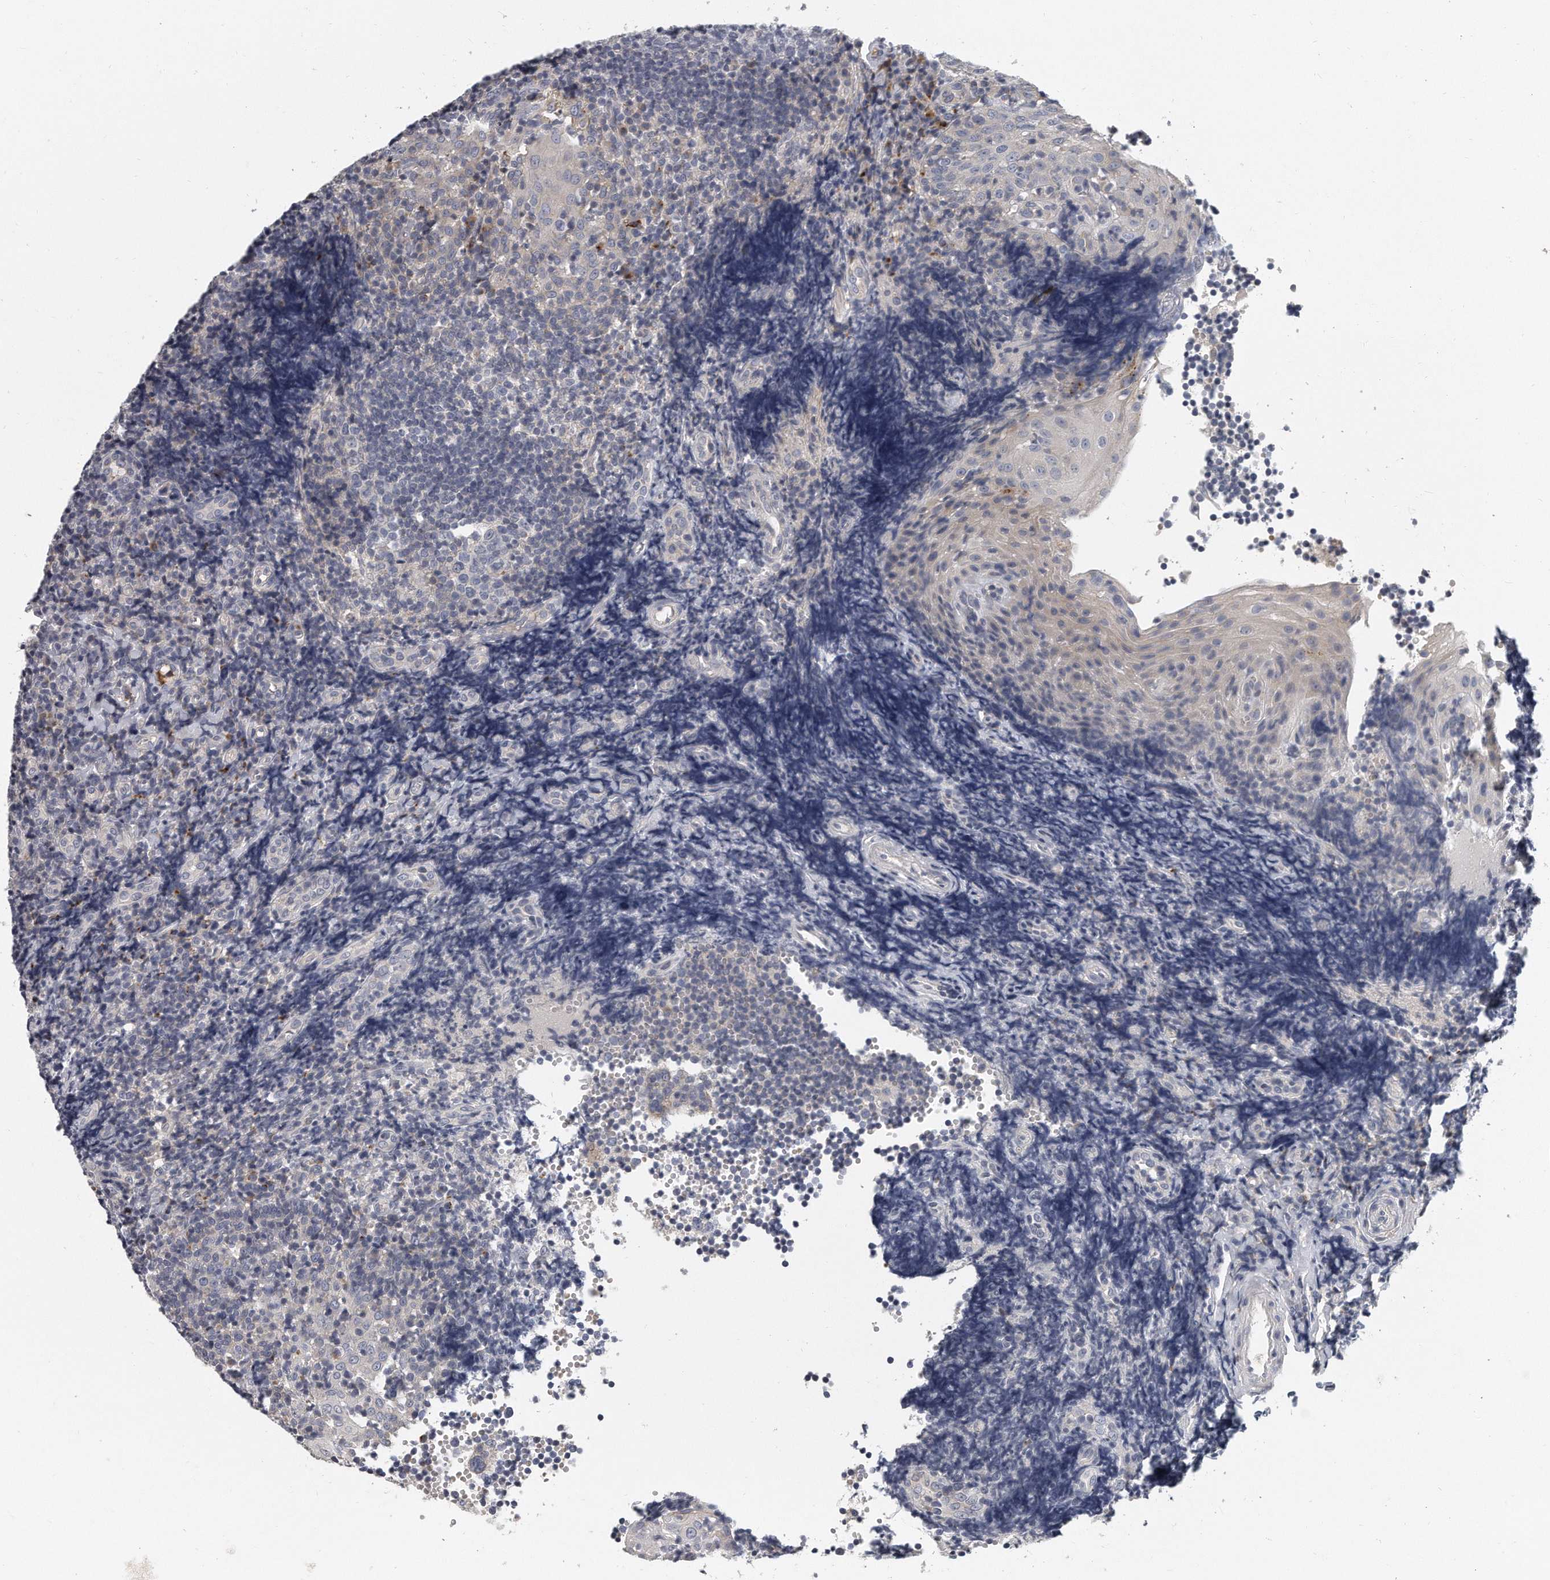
{"staining": {"intensity": "negative", "quantity": "none", "location": "none"}, "tissue": "tonsil", "cell_type": "Germinal center cells", "image_type": "normal", "snomed": [{"axis": "morphology", "description": "Normal tissue, NOS"}, {"axis": "topography", "description": "Tonsil"}], "caption": "Immunohistochemistry of benign human tonsil exhibits no expression in germinal center cells.", "gene": "PLEKHA6", "patient": {"sex": "female", "age": 40}}